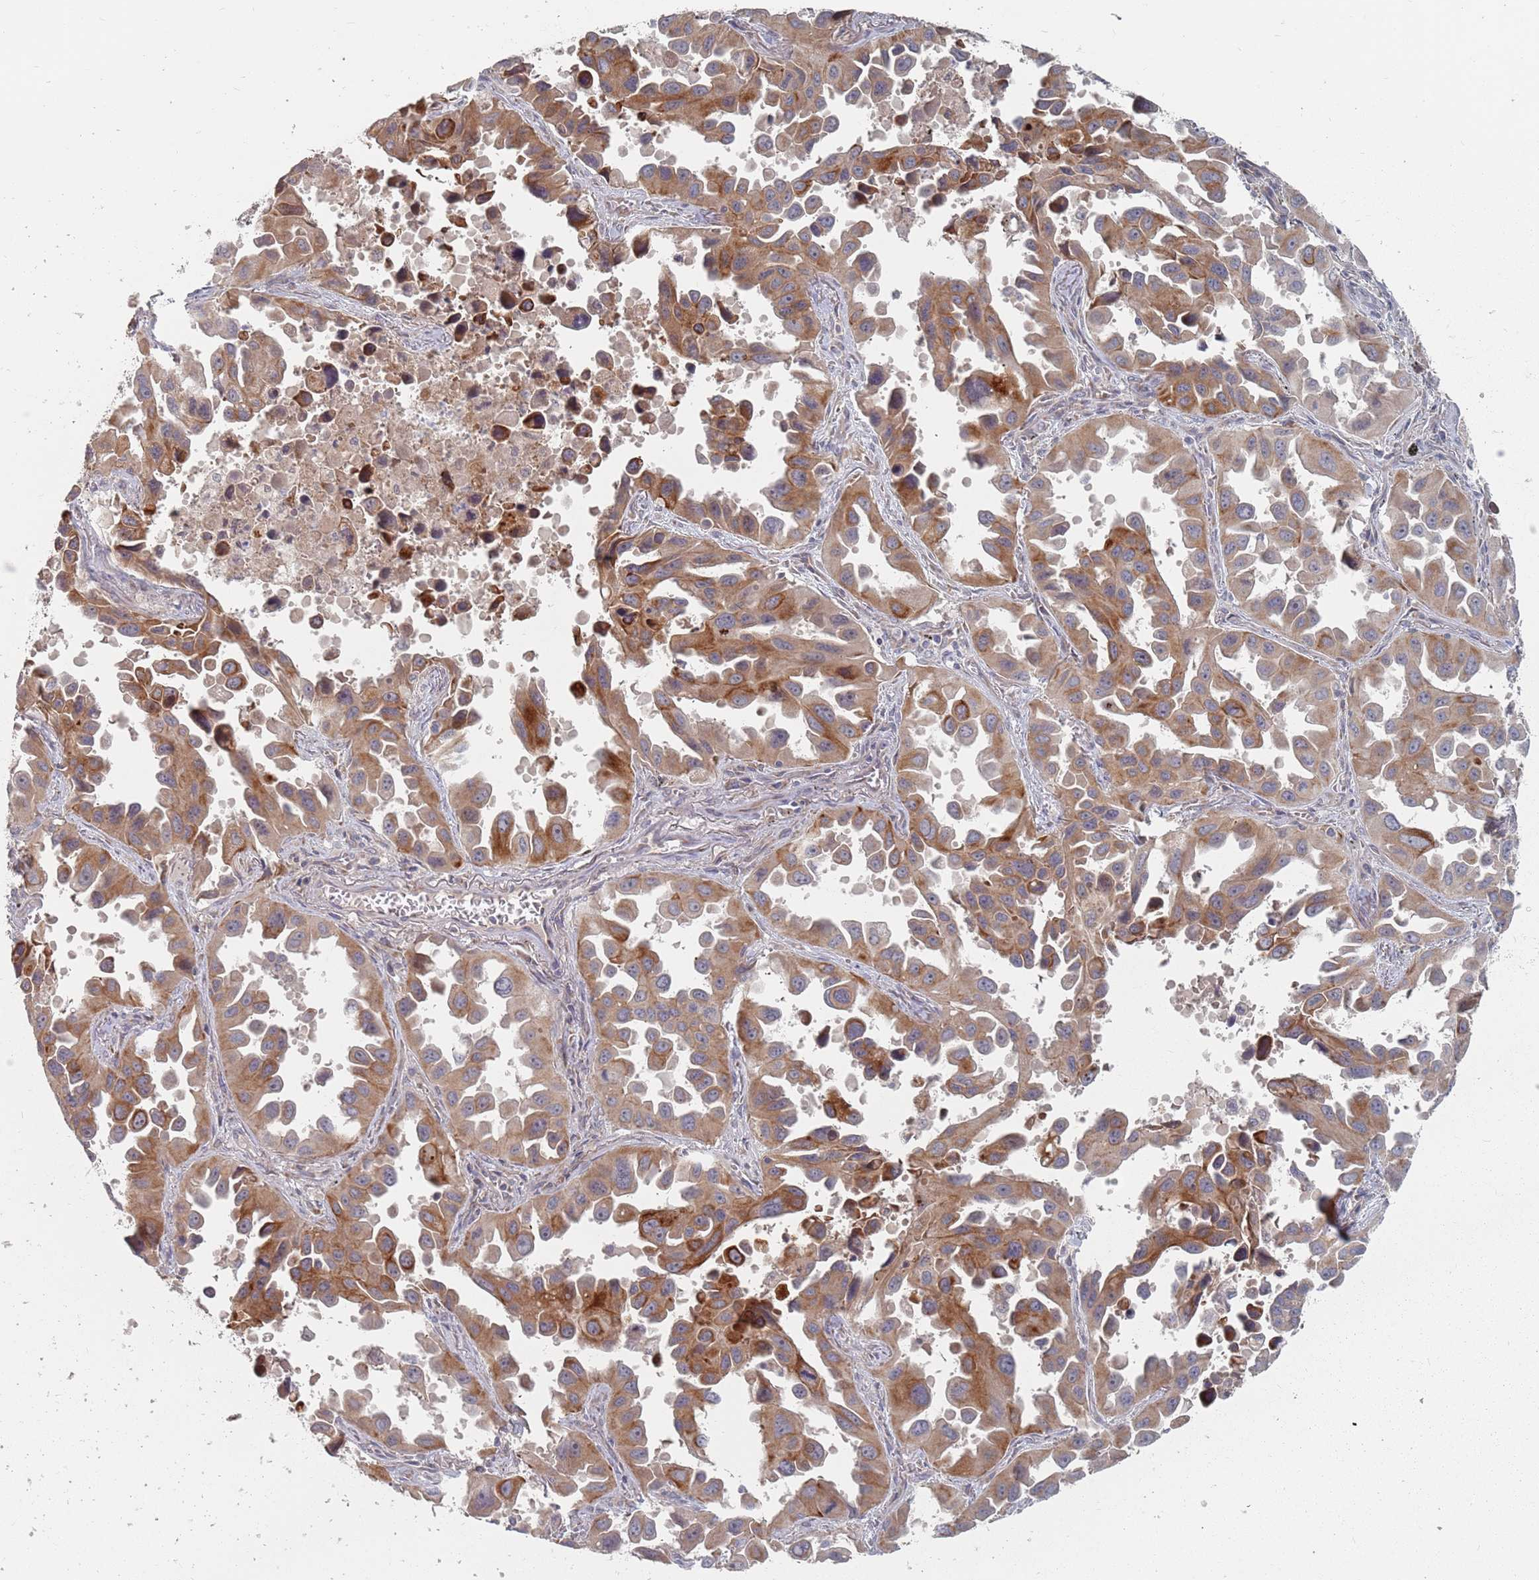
{"staining": {"intensity": "moderate", "quantity": ">75%", "location": "cytoplasmic/membranous"}, "tissue": "lung cancer", "cell_type": "Tumor cells", "image_type": "cancer", "snomed": [{"axis": "morphology", "description": "Adenocarcinoma, NOS"}, {"axis": "topography", "description": "Lung"}], "caption": "Moderate cytoplasmic/membranous expression is present in approximately >75% of tumor cells in lung adenocarcinoma. Using DAB (brown) and hematoxylin (blue) stains, captured at high magnification using brightfield microscopy.", "gene": "ADAL", "patient": {"sex": "male", "age": 66}}